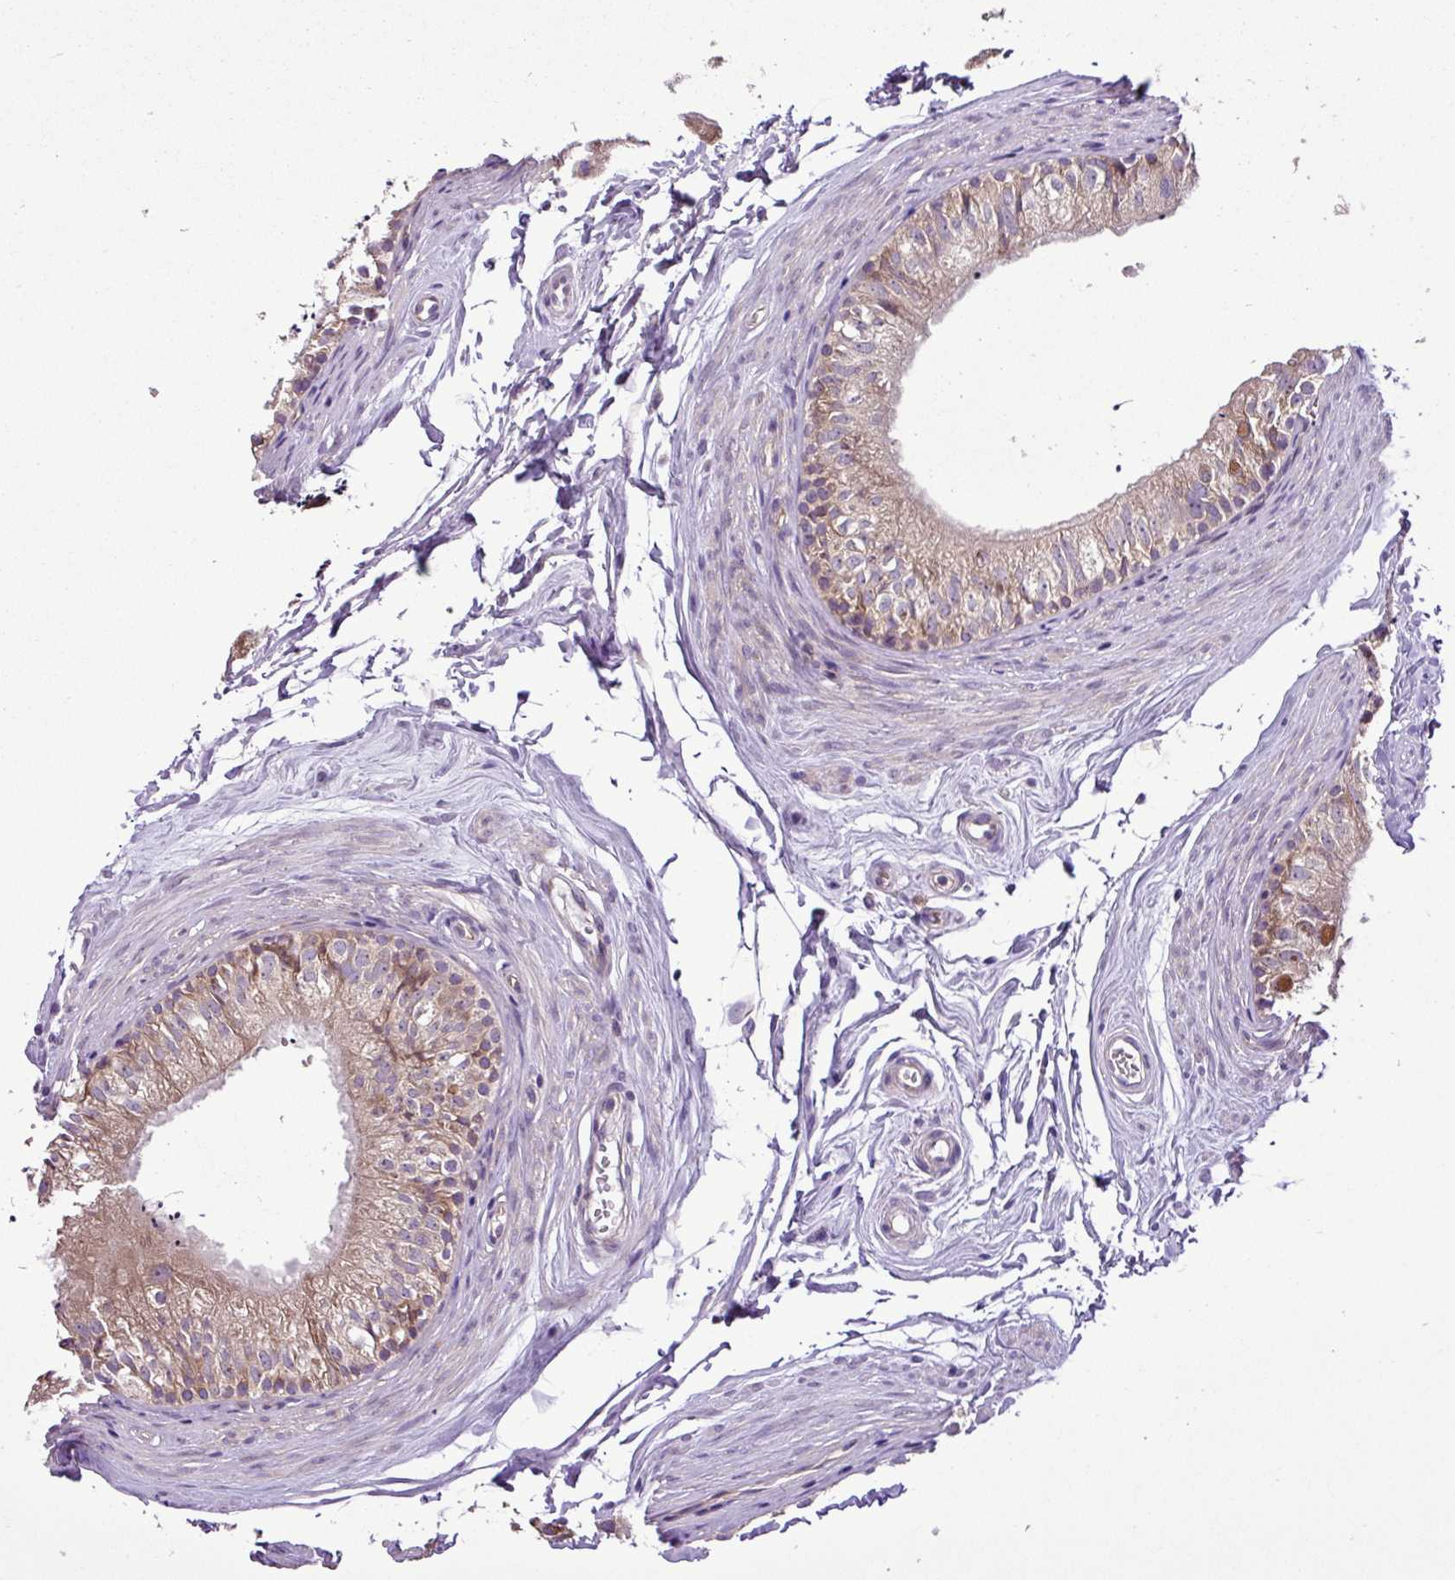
{"staining": {"intensity": "moderate", "quantity": ">75%", "location": "cytoplasmic/membranous"}, "tissue": "epididymis", "cell_type": "Glandular cells", "image_type": "normal", "snomed": [{"axis": "morphology", "description": "Normal tissue, NOS"}, {"axis": "topography", "description": "Epididymis"}], "caption": "Immunohistochemical staining of benign human epididymis demonstrates medium levels of moderate cytoplasmic/membranous staining in approximately >75% of glandular cells. Using DAB (3,3'-diaminobenzidine) (brown) and hematoxylin (blue) stains, captured at high magnification using brightfield microscopy.", "gene": "RPL13", "patient": {"sex": "male", "age": 56}}